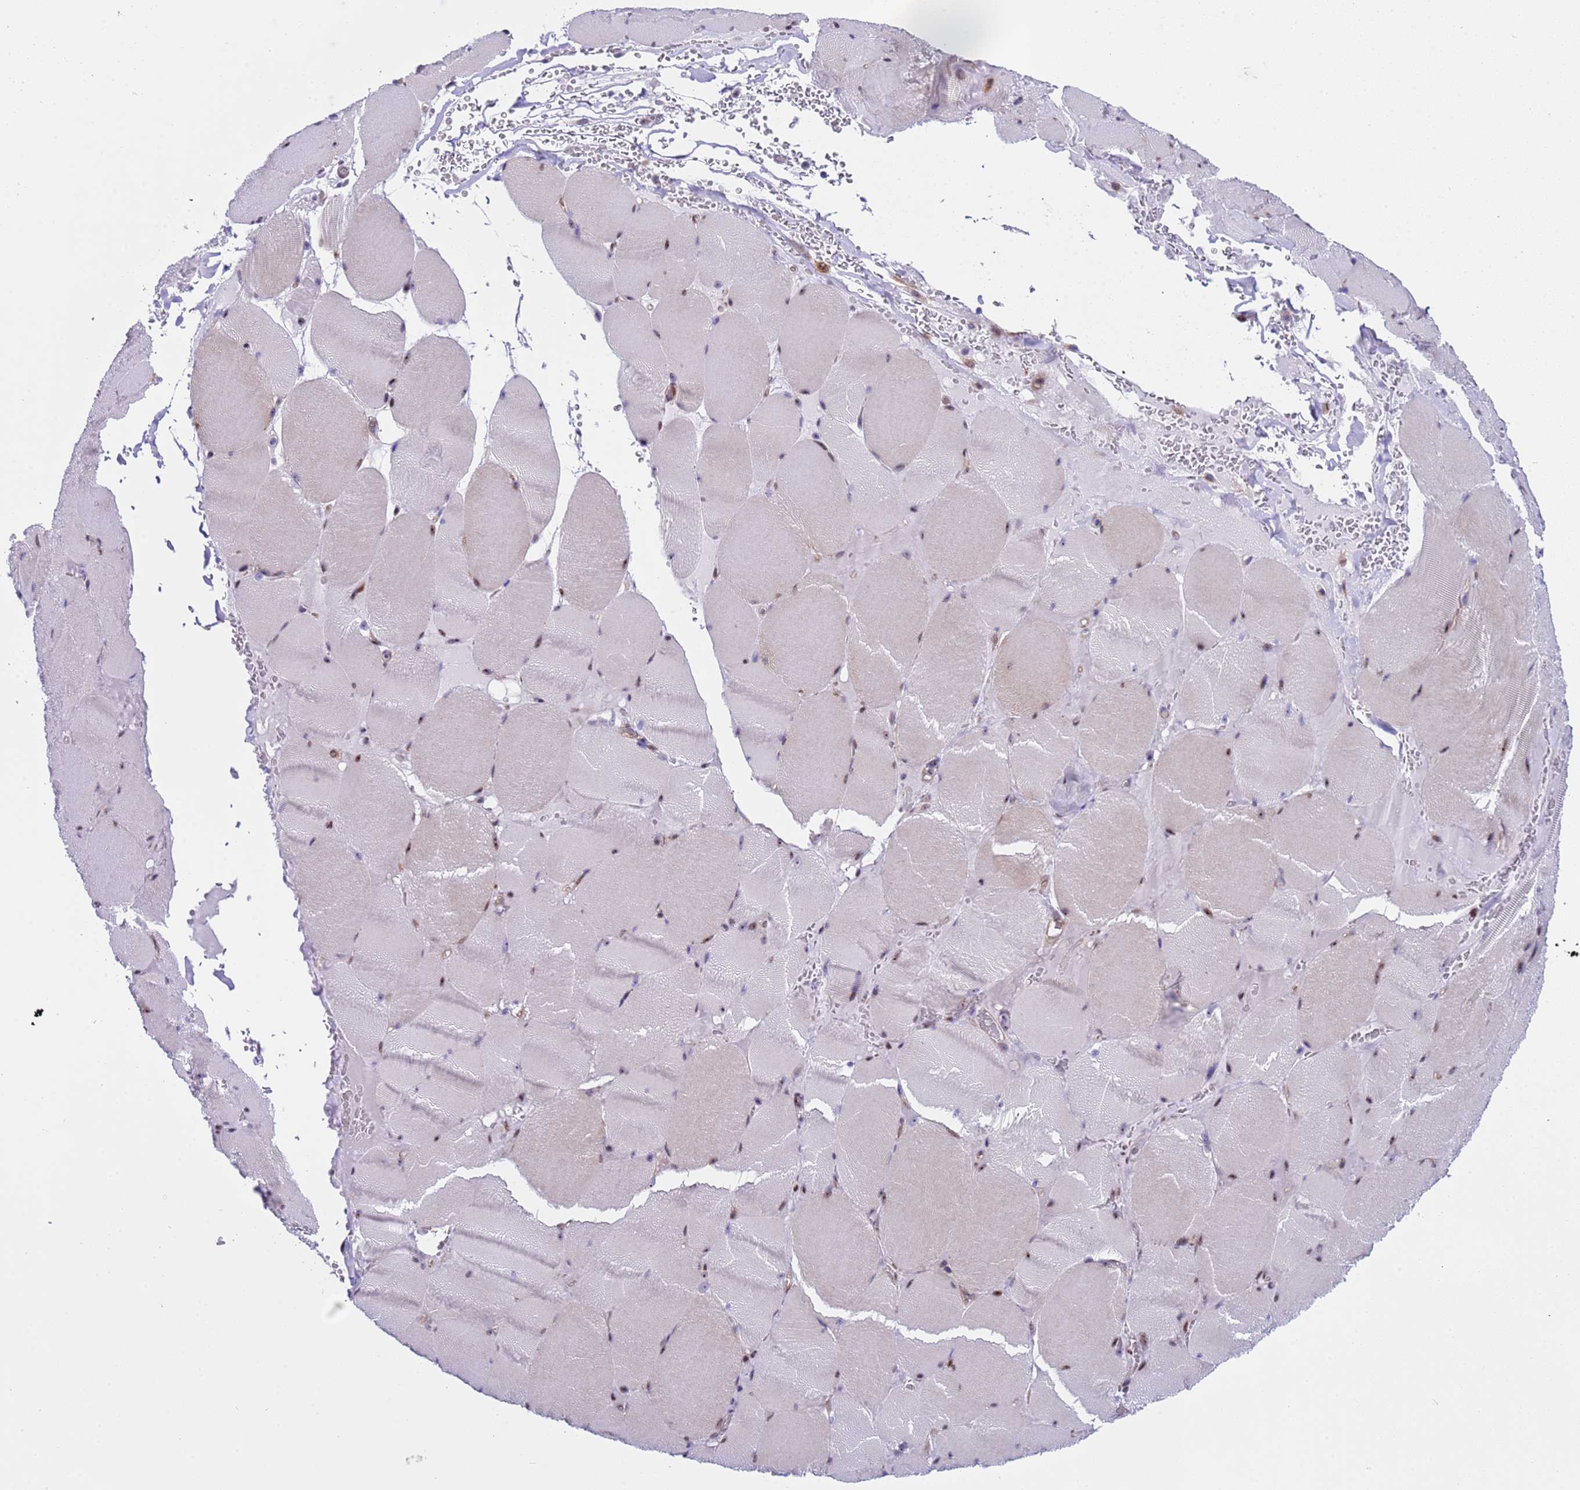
{"staining": {"intensity": "weak", "quantity": "25%-75%", "location": "cytoplasmic/membranous,nuclear"}, "tissue": "skeletal muscle", "cell_type": "Myocytes", "image_type": "normal", "snomed": [{"axis": "morphology", "description": "Normal tissue, NOS"}, {"axis": "topography", "description": "Skeletal muscle"}, {"axis": "topography", "description": "Head-Neck"}], "caption": "Skeletal muscle stained with DAB (3,3'-diaminobenzidine) IHC shows low levels of weak cytoplasmic/membranous,nuclear staining in approximately 25%-75% of myocytes. (DAB IHC with brightfield microscopy, high magnification).", "gene": "POP5", "patient": {"sex": "male", "age": 66}}